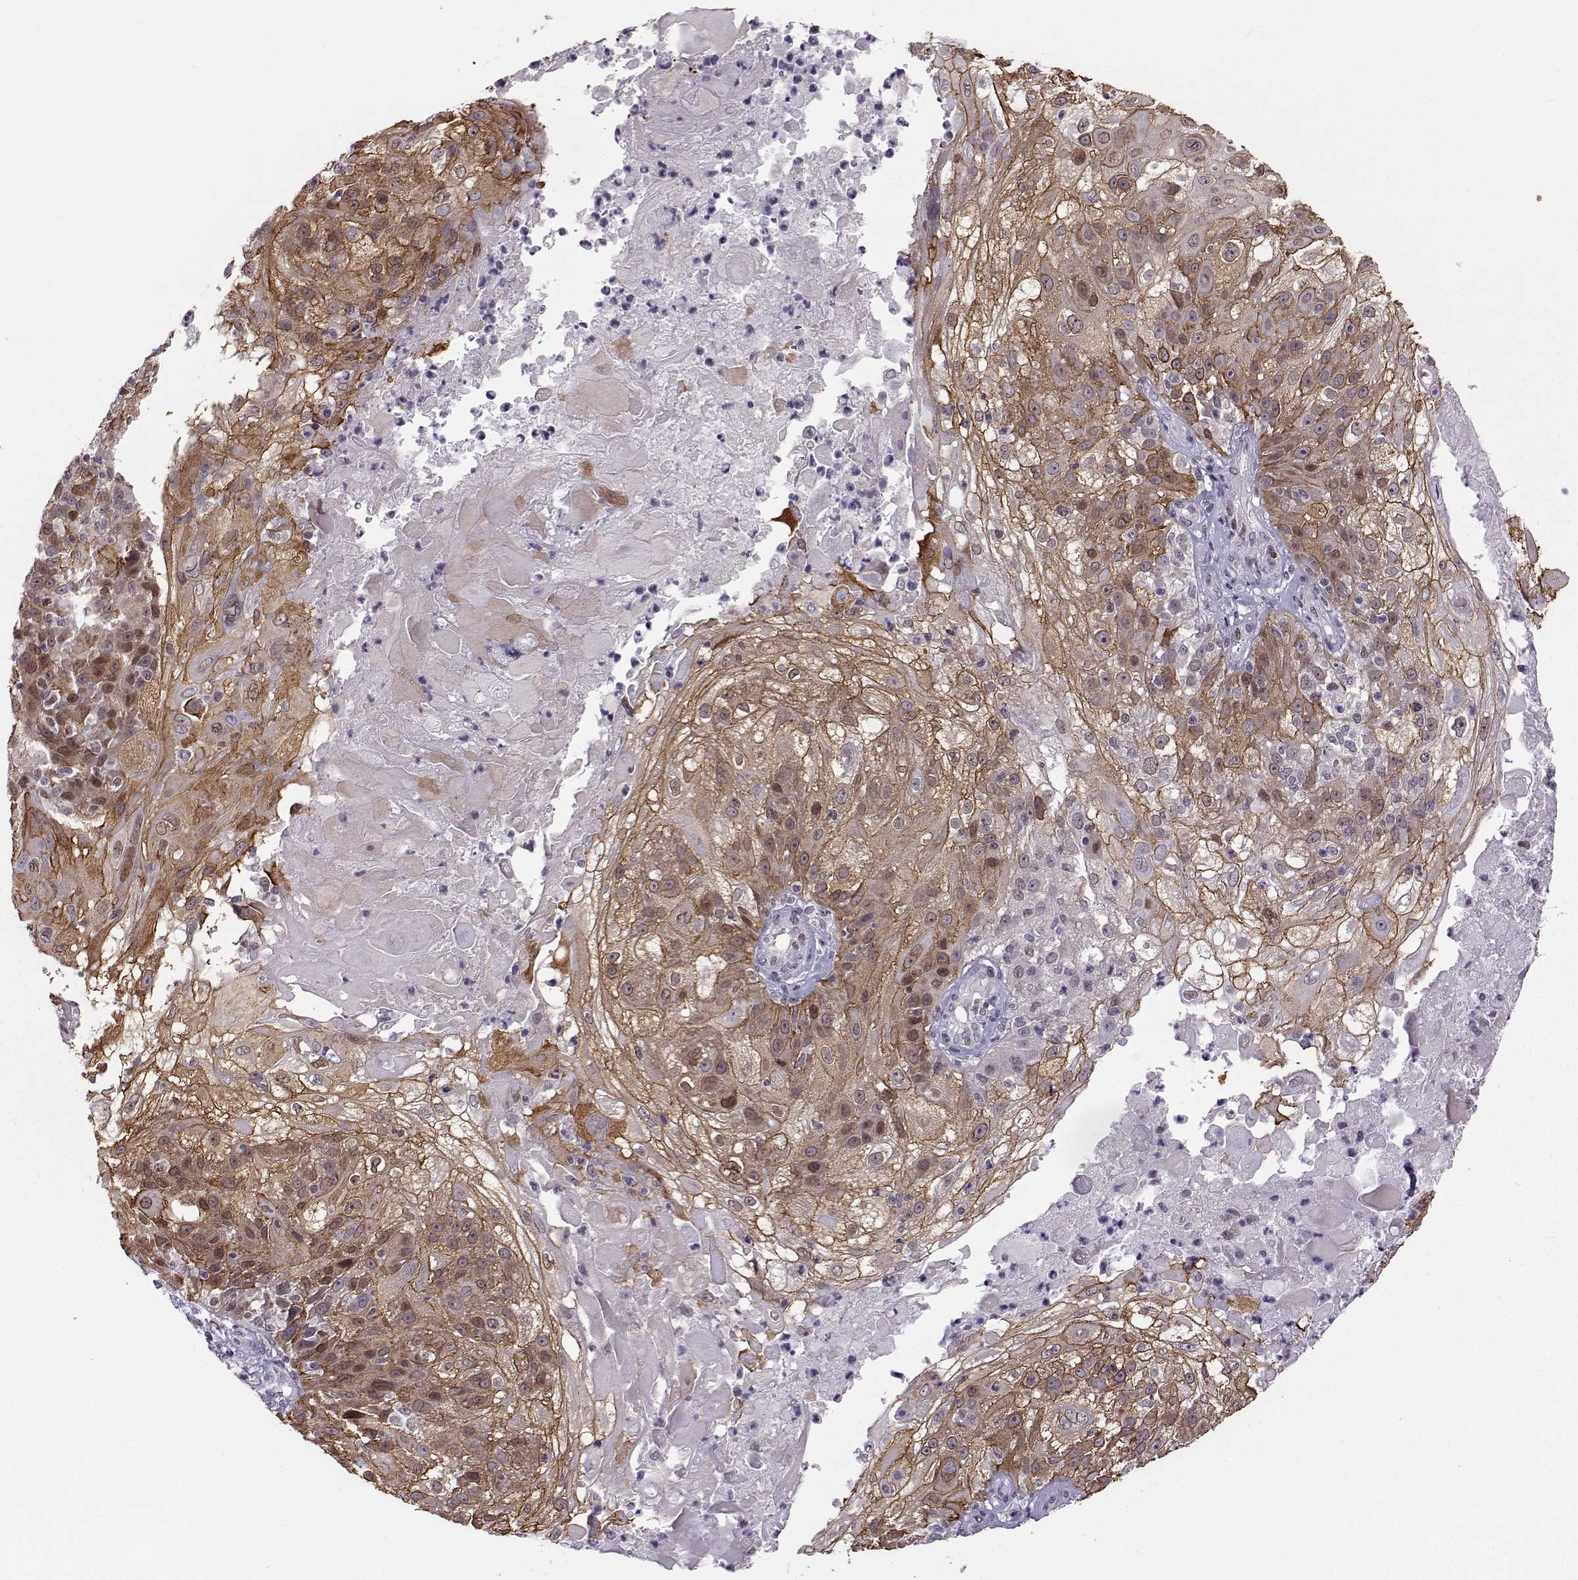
{"staining": {"intensity": "moderate", "quantity": "25%-75%", "location": "cytoplasmic/membranous"}, "tissue": "skin cancer", "cell_type": "Tumor cells", "image_type": "cancer", "snomed": [{"axis": "morphology", "description": "Normal tissue, NOS"}, {"axis": "morphology", "description": "Squamous cell carcinoma, NOS"}, {"axis": "topography", "description": "Skin"}], "caption": "Immunohistochemical staining of squamous cell carcinoma (skin) exhibits moderate cytoplasmic/membranous protein expression in about 25%-75% of tumor cells.", "gene": "BACH1", "patient": {"sex": "female", "age": 83}}